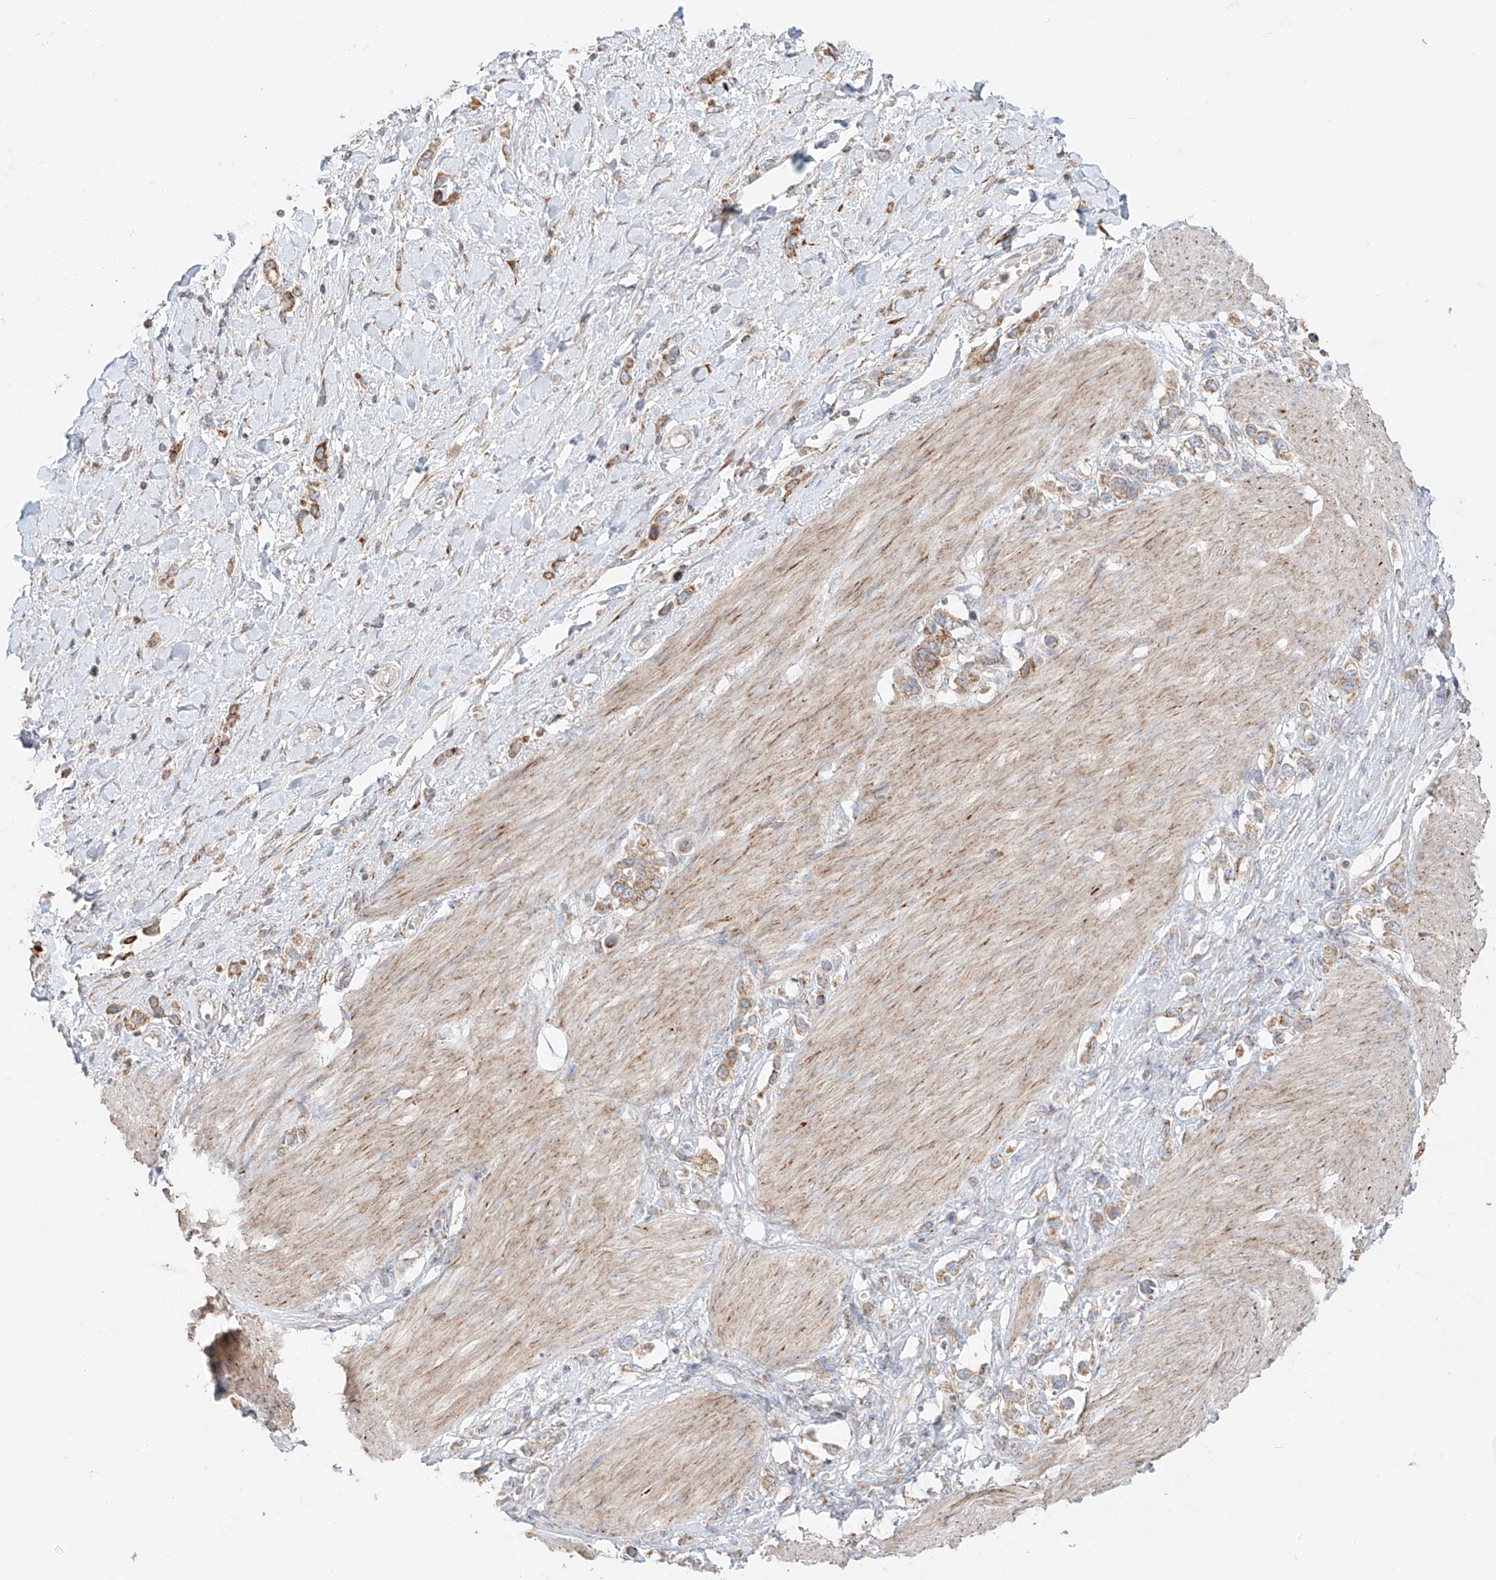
{"staining": {"intensity": "moderate", "quantity": ">75%", "location": "cytoplasmic/membranous"}, "tissue": "stomach cancer", "cell_type": "Tumor cells", "image_type": "cancer", "snomed": [{"axis": "morphology", "description": "Normal tissue, NOS"}, {"axis": "morphology", "description": "Adenocarcinoma, NOS"}, {"axis": "topography", "description": "Stomach, upper"}, {"axis": "topography", "description": "Stomach"}], "caption": "Brown immunohistochemical staining in human stomach adenocarcinoma reveals moderate cytoplasmic/membranous staining in approximately >75% of tumor cells.", "gene": "COLGALT2", "patient": {"sex": "female", "age": 65}}